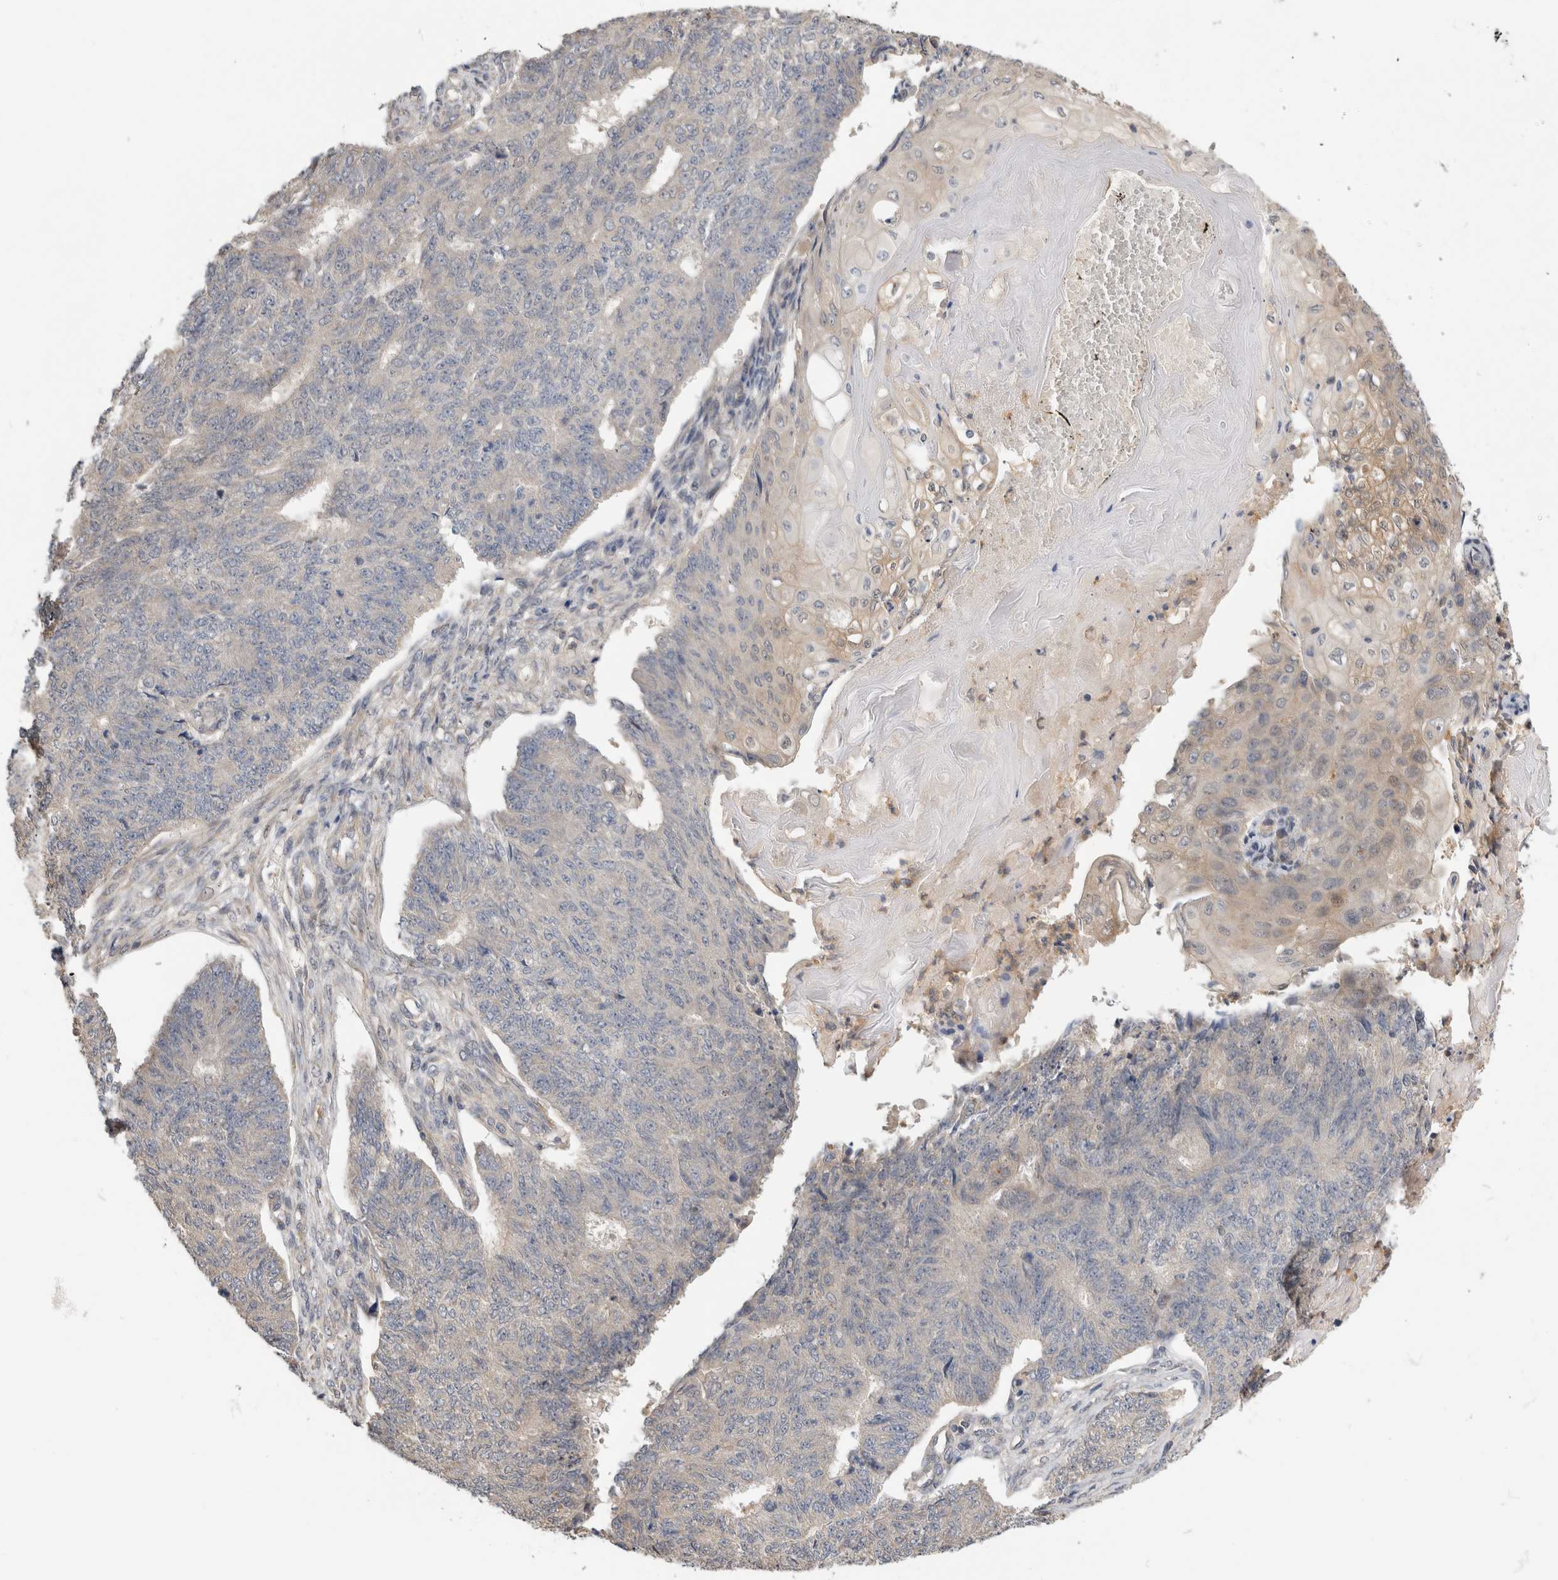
{"staining": {"intensity": "negative", "quantity": "none", "location": "none"}, "tissue": "endometrial cancer", "cell_type": "Tumor cells", "image_type": "cancer", "snomed": [{"axis": "morphology", "description": "Adenocarcinoma, NOS"}, {"axis": "topography", "description": "Endometrium"}], "caption": "Endometrial adenocarcinoma was stained to show a protein in brown. There is no significant expression in tumor cells.", "gene": "PGM1", "patient": {"sex": "female", "age": 32}}